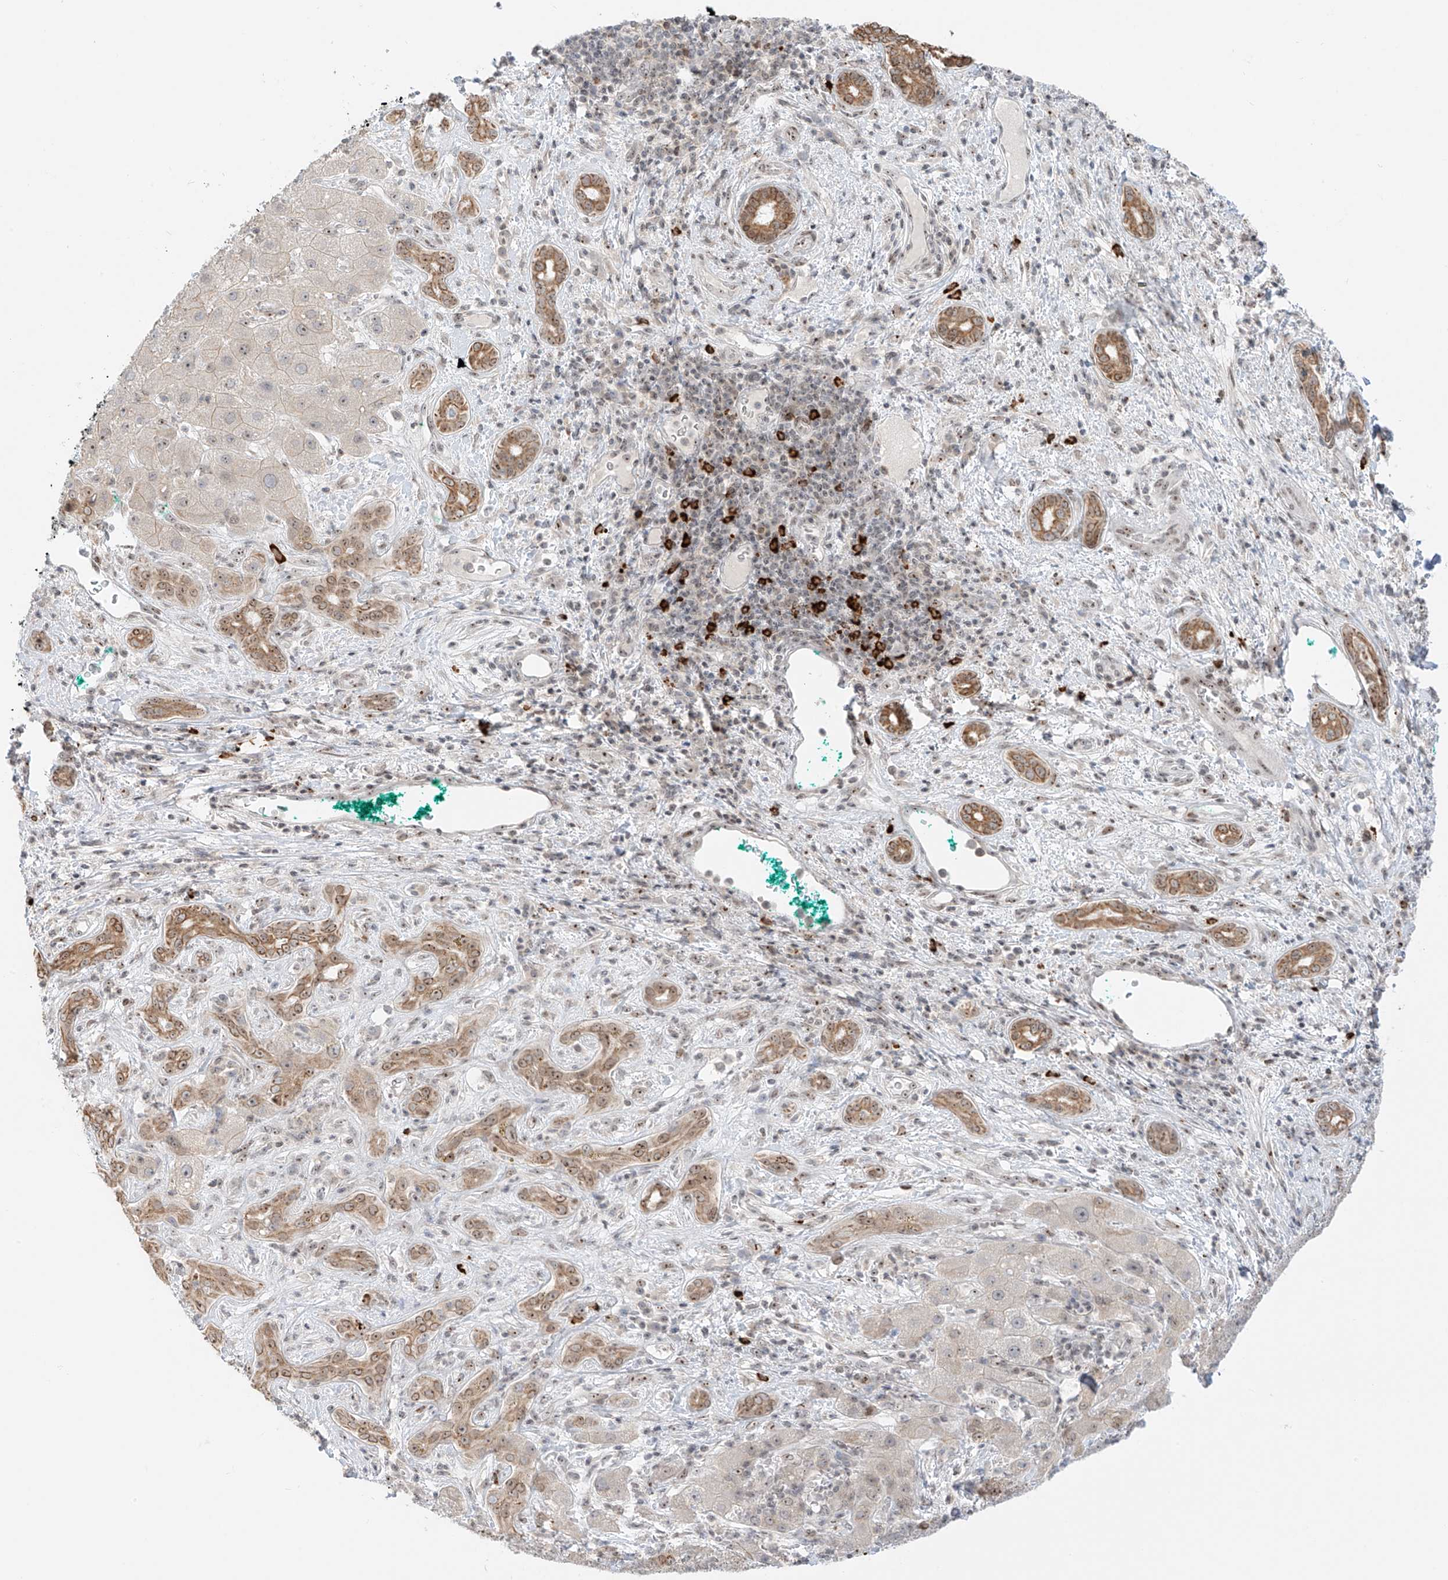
{"staining": {"intensity": "negative", "quantity": "none", "location": "none"}, "tissue": "liver cancer", "cell_type": "Tumor cells", "image_type": "cancer", "snomed": [{"axis": "morphology", "description": "Carcinoma, Hepatocellular, NOS"}, {"axis": "topography", "description": "Liver"}], "caption": "IHC of liver cancer reveals no positivity in tumor cells. (Stains: DAB immunohistochemistry (IHC) with hematoxylin counter stain, Microscopy: brightfield microscopy at high magnification).", "gene": "ZNF512", "patient": {"sex": "male", "age": 65}}